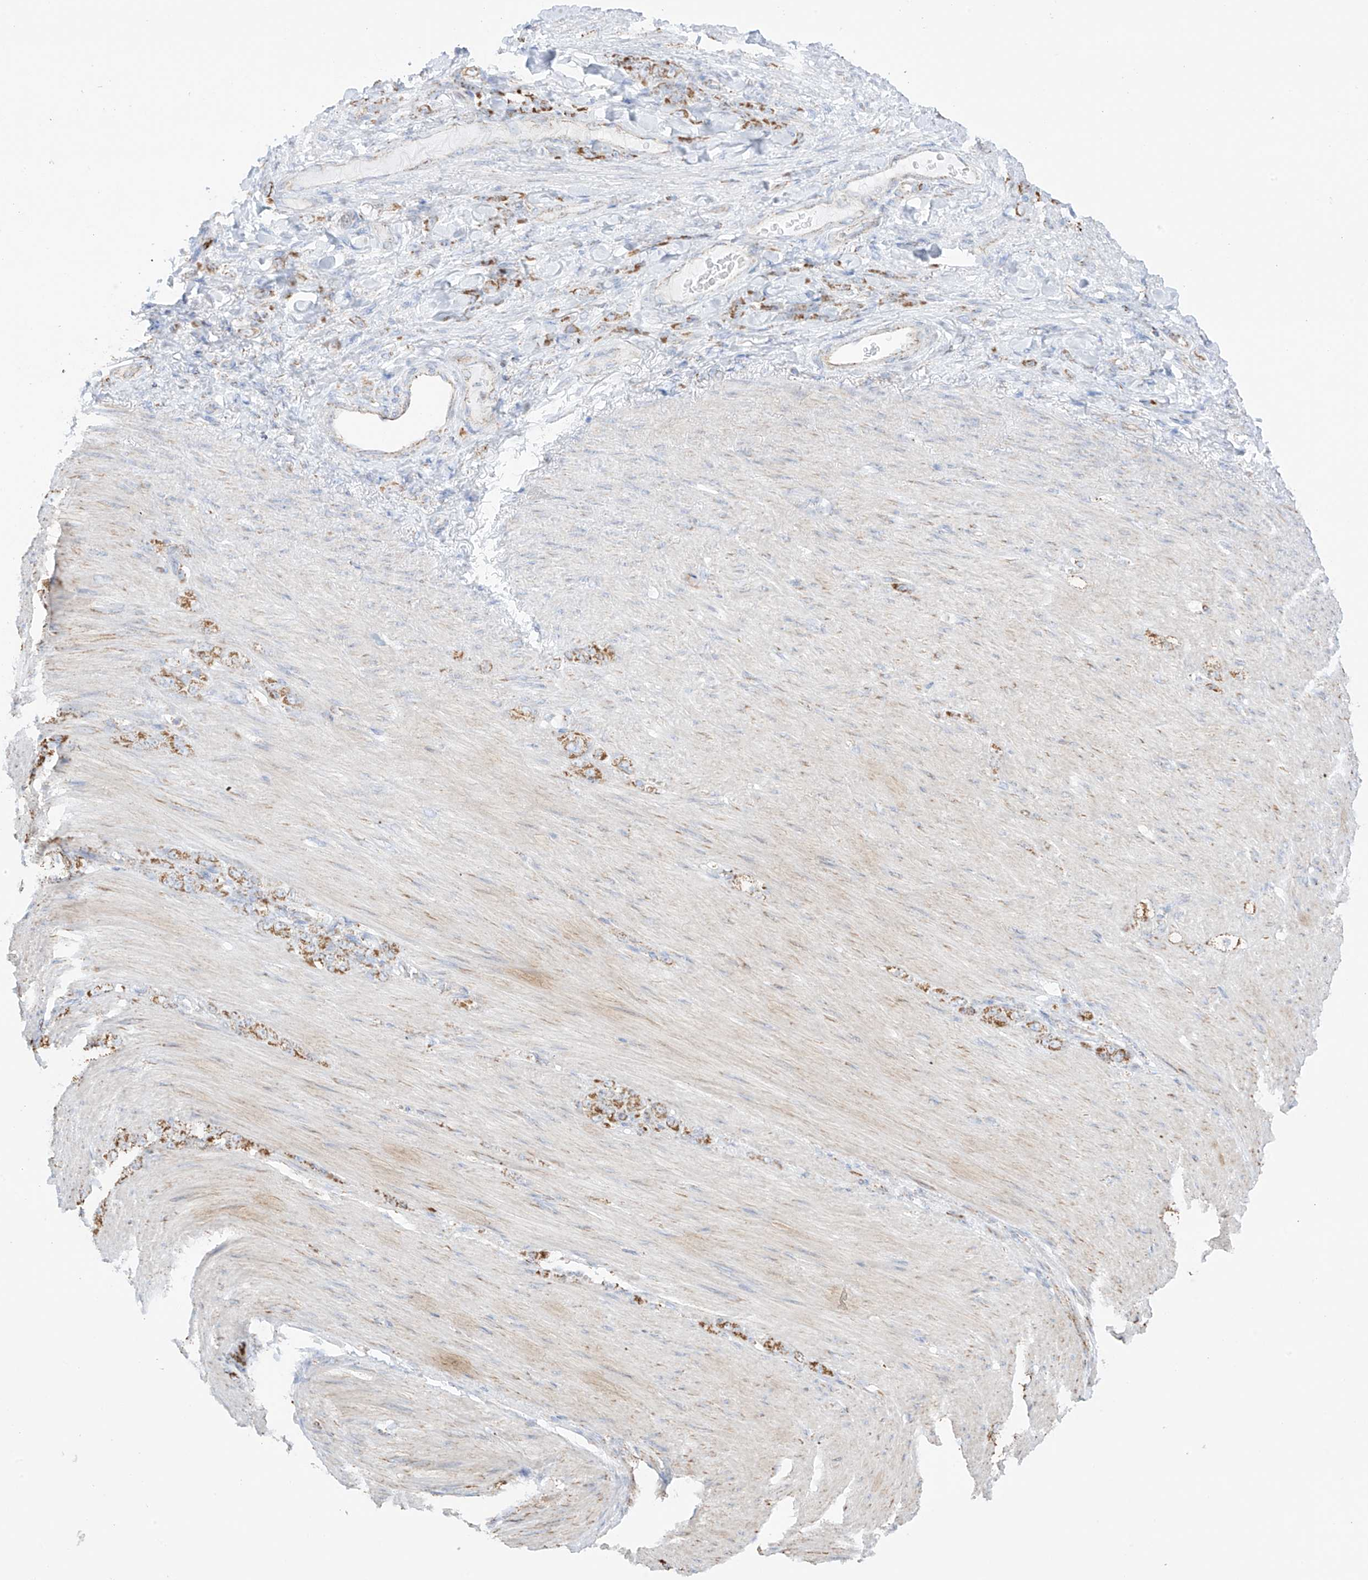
{"staining": {"intensity": "moderate", "quantity": ">75%", "location": "cytoplasmic/membranous"}, "tissue": "stomach cancer", "cell_type": "Tumor cells", "image_type": "cancer", "snomed": [{"axis": "morphology", "description": "Normal tissue, NOS"}, {"axis": "morphology", "description": "Adenocarcinoma, NOS"}, {"axis": "topography", "description": "Stomach"}], "caption": "Stomach adenocarcinoma was stained to show a protein in brown. There is medium levels of moderate cytoplasmic/membranous expression in about >75% of tumor cells.", "gene": "XKR3", "patient": {"sex": "male", "age": 82}}